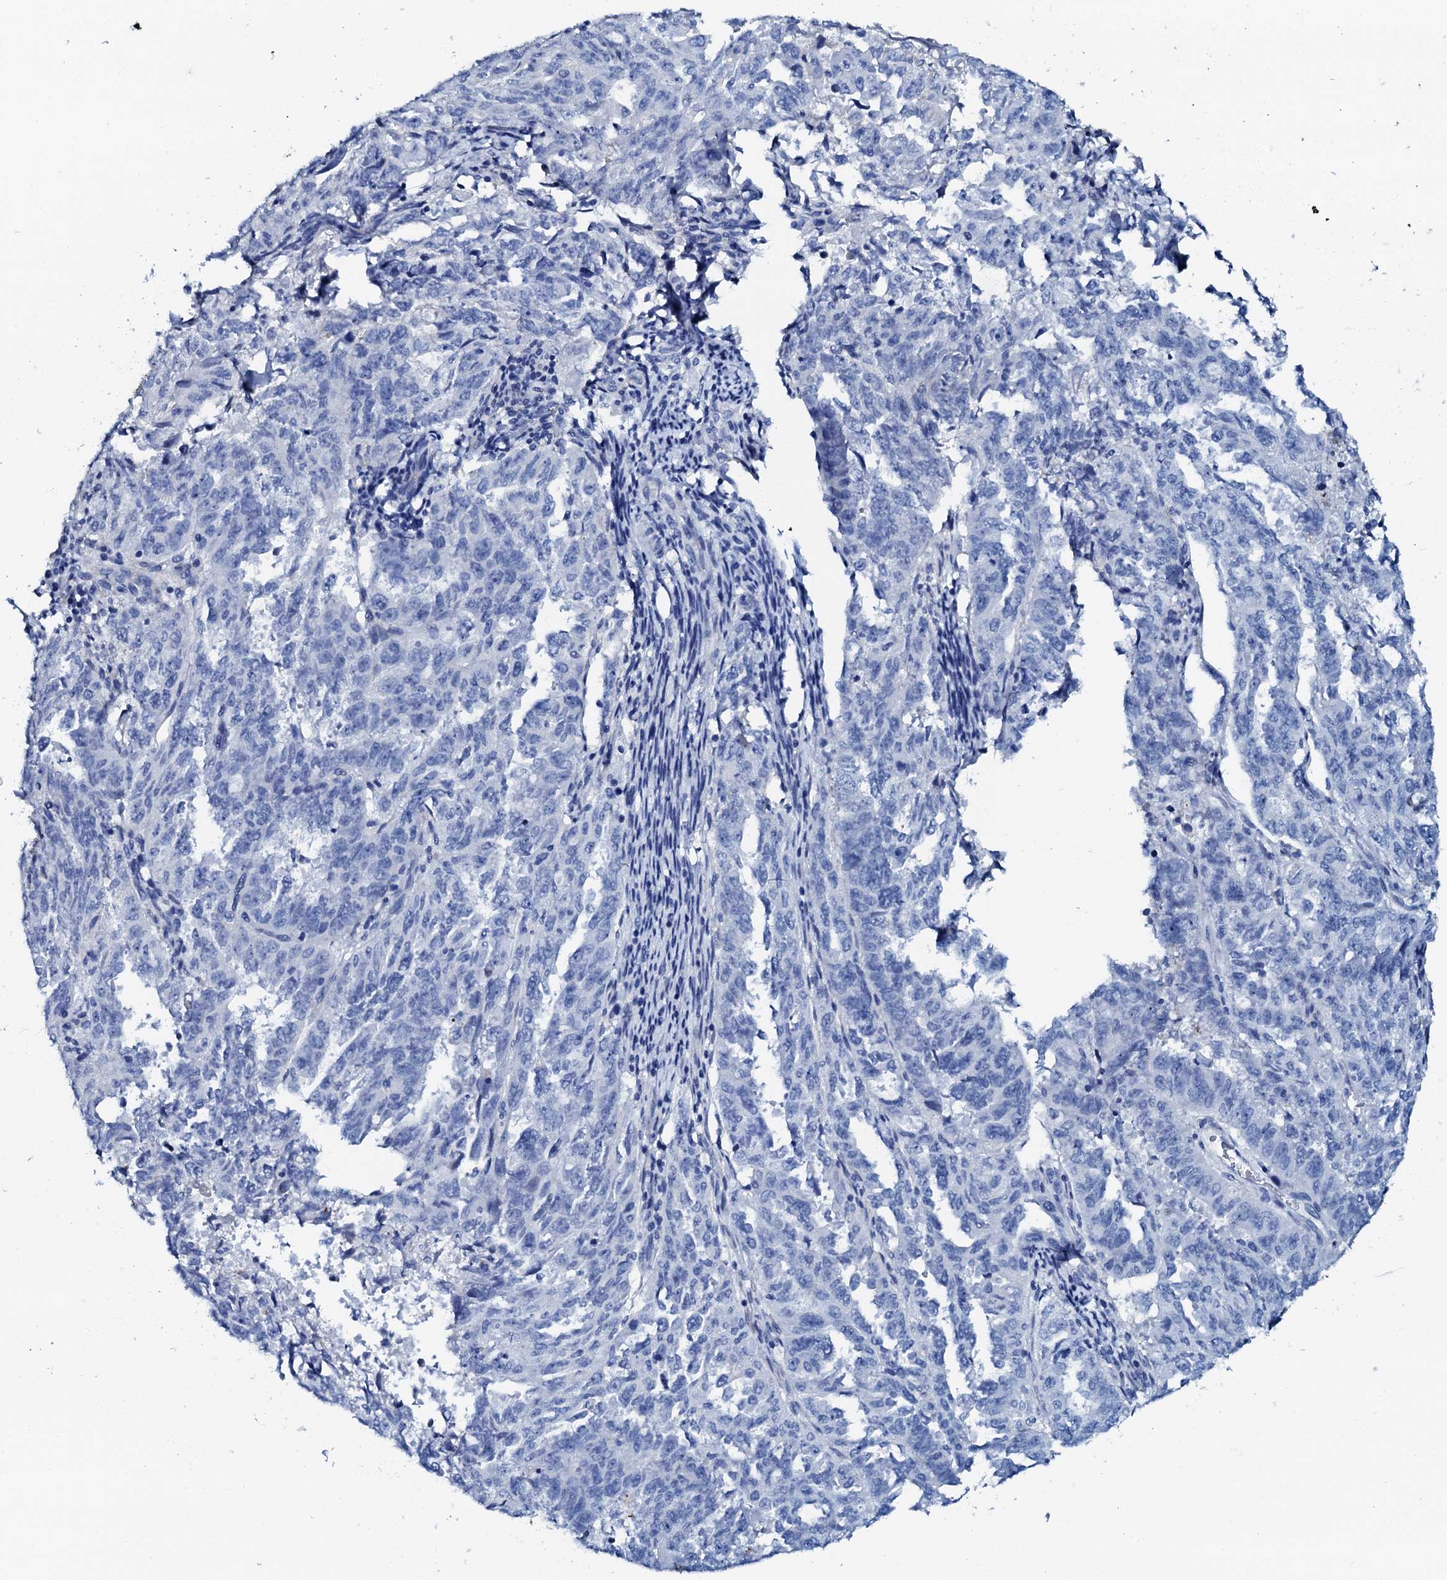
{"staining": {"intensity": "negative", "quantity": "none", "location": "none"}, "tissue": "endometrial cancer", "cell_type": "Tumor cells", "image_type": "cancer", "snomed": [{"axis": "morphology", "description": "Adenocarcinoma, NOS"}, {"axis": "topography", "description": "Endometrium"}], "caption": "Micrograph shows no protein positivity in tumor cells of endometrial adenocarcinoma tissue.", "gene": "AMER2", "patient": {"sex": "female", "age": 65}}